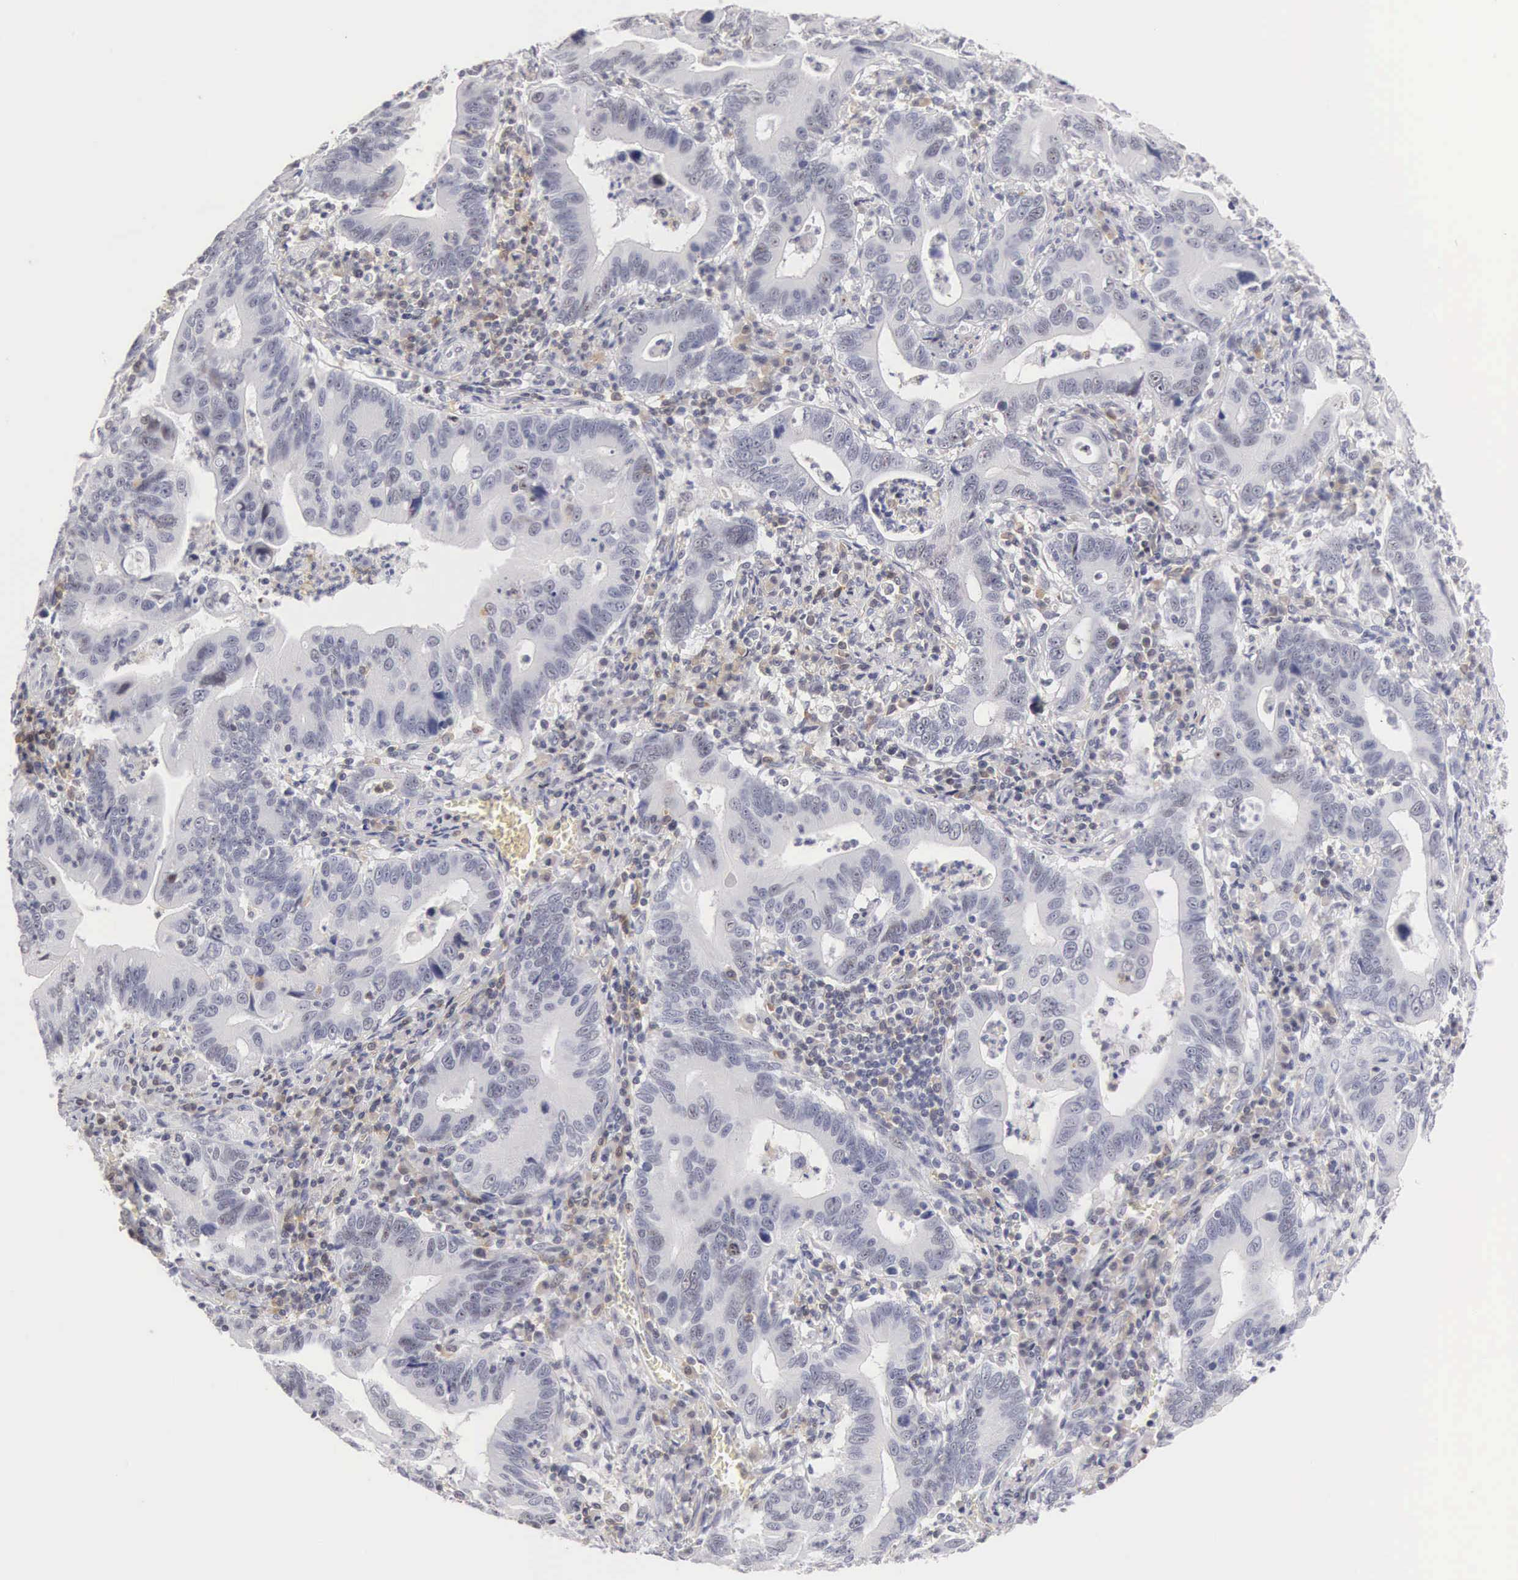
{"staining": {"intensity": "negative", "quantity": "none", "location": "none"}, "tissue": "stomach cancer", "cell_type": "Tumor cells", "image_type": "cancer", "snomed": [{"axis": "morphology", "description": "Adenocarcinoma, NOS"}, {"axis": "topography", "description": "Stomach, upper"}], "caption": "High magnification brightfield microscopy of stomach adenocarcinoma stained with DAB (brown) and counterstained with hematoxylin (blue): tumor cells show no significant staining.", "gene": "FAM47A", "patient": {"sex": "male", "age": 63}}